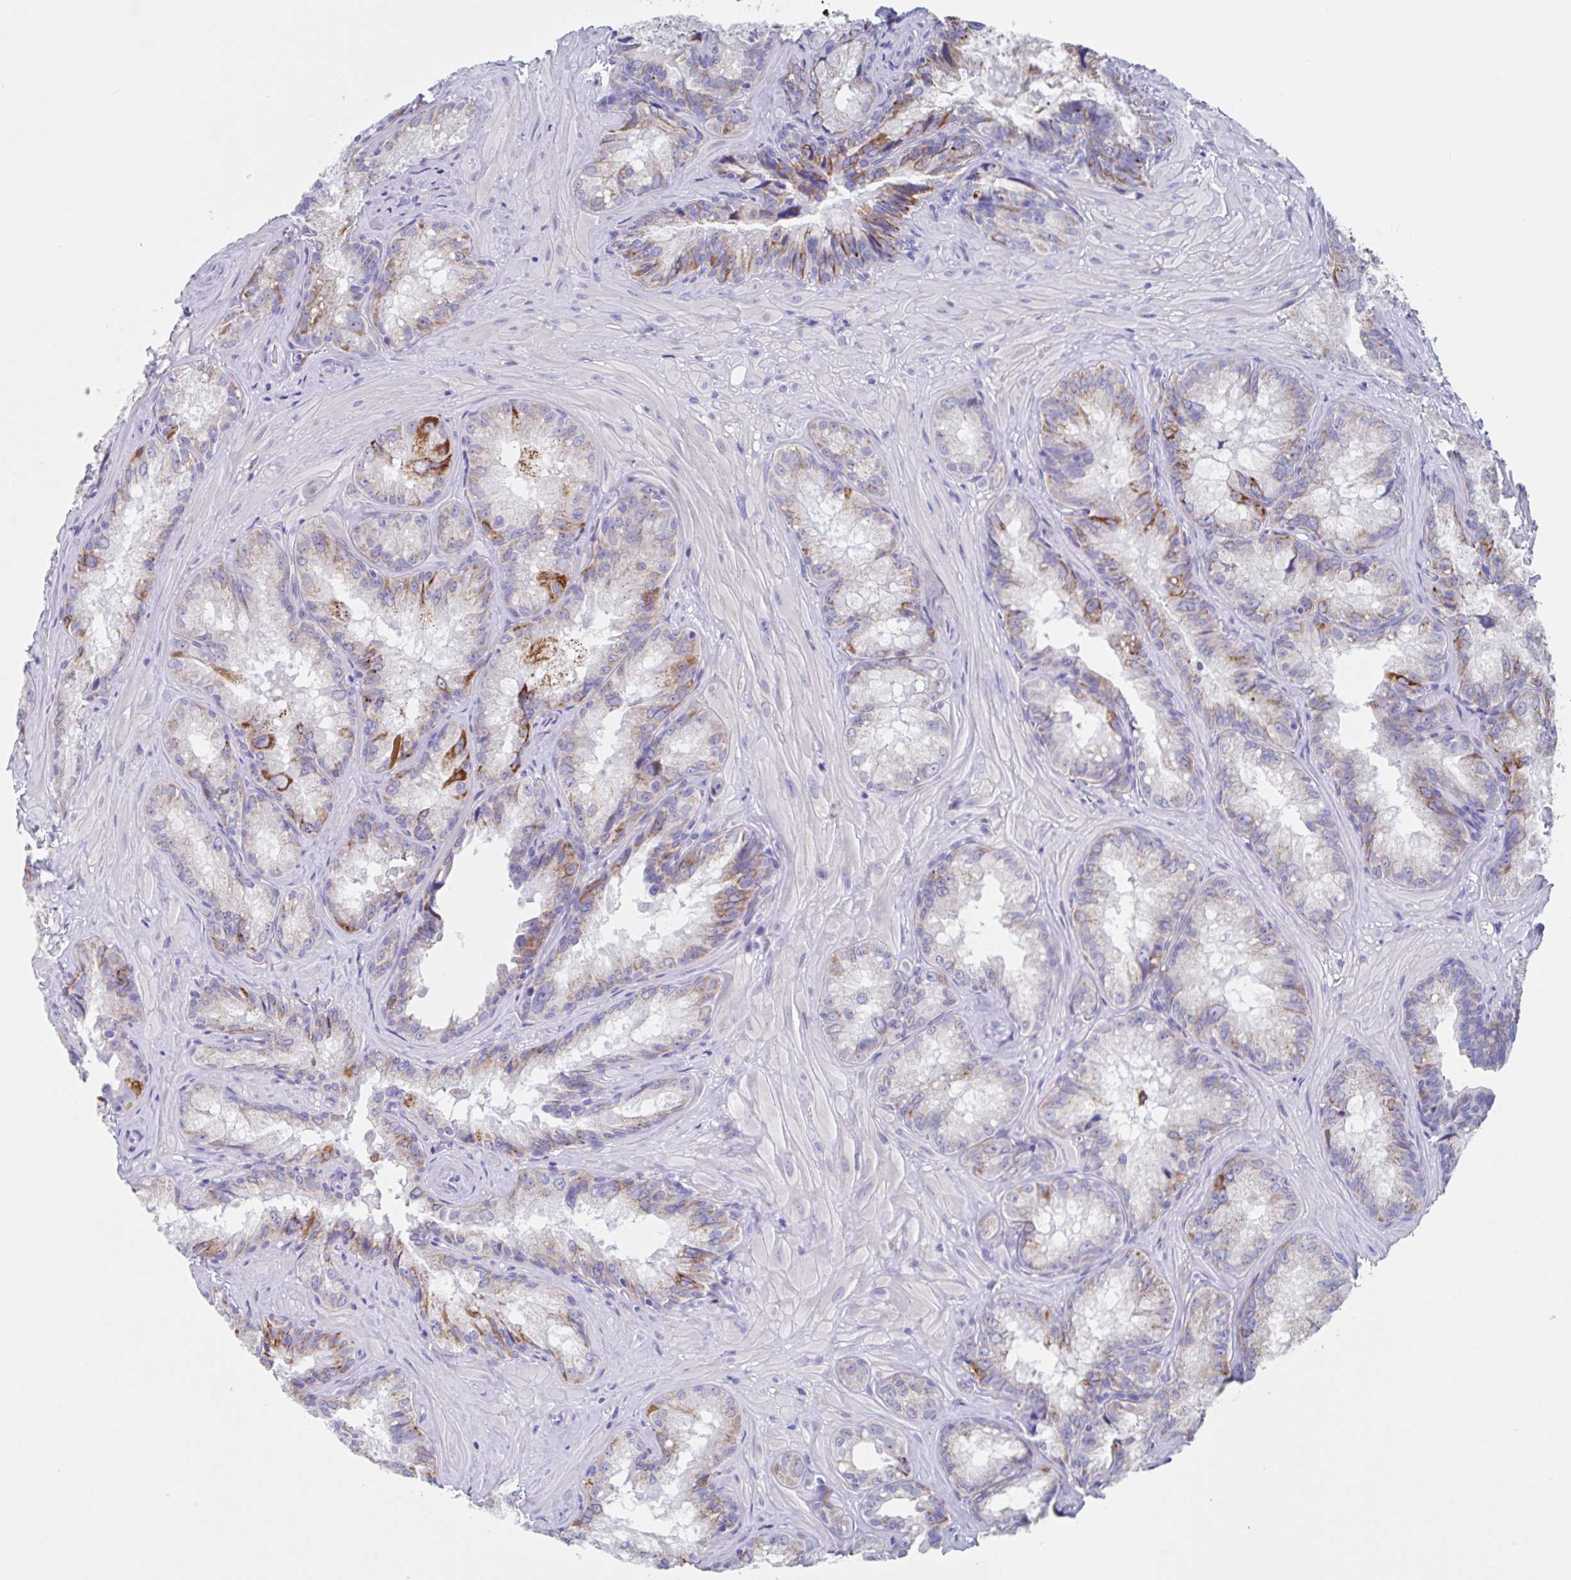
{"staining": {"intensity": "strong", "quantity": "<25%", "location": "cytoplasmic/membranous"}, "tissue": "seminal vesicle", "cell_type": "Glandular cells", "image_type": "normal", "snomed": [{"axis": "morphology", "description": "Normal tissue, NOS"}, {"axis": "topography", "description": "Seminal veicle"}], "caption": "Immunohistochemical staining of benign seminal vesicle shows medium levels of strong cytoplasmic/membranous staining in about <25% of glandular cells.", "gene": "FCGR3A", "patient": {"sex": "male", "age": 47}}